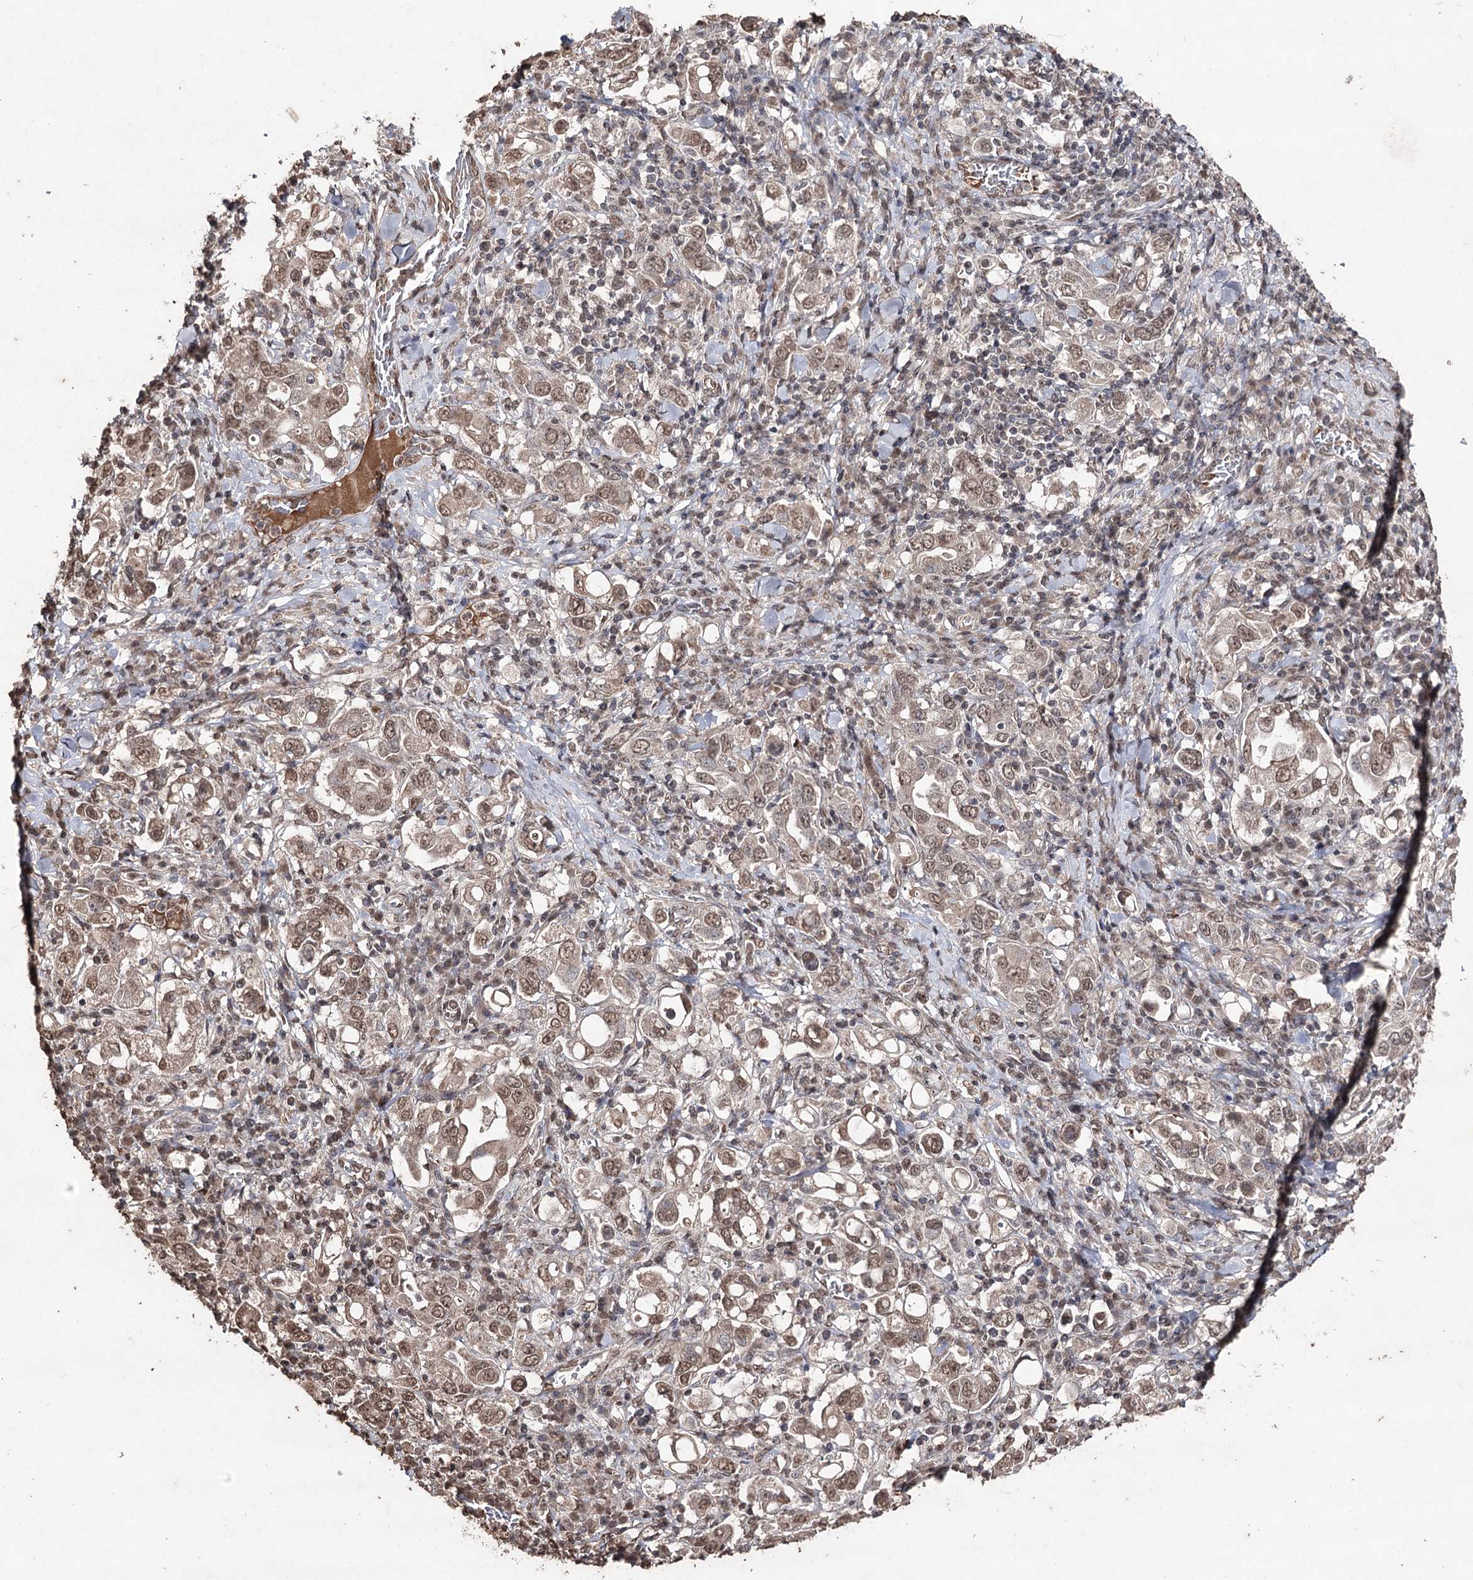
{"staining": {"intensity": "moderate", "quantity": ">75%", "location": "nuclear"}, "tissue": "stomach cancer", "cell_type": "Tumor cells", "image_type": "cancer", "snomed": [{"axis": "morphology", "description": "Adenocarcinoma, NOS"}, {"axis": "topography", "description": "Stomach, upper"}], "caption": "Immunohistochemical staining of stomach cancer (adenocarcinoma) shows medium levels of moderate nuclear protein staining in approximately >75% of tumor cells. Nuclei are stained in blue.", "gene": "ATG14", "patient": {"sex": "male", "age": 62}}